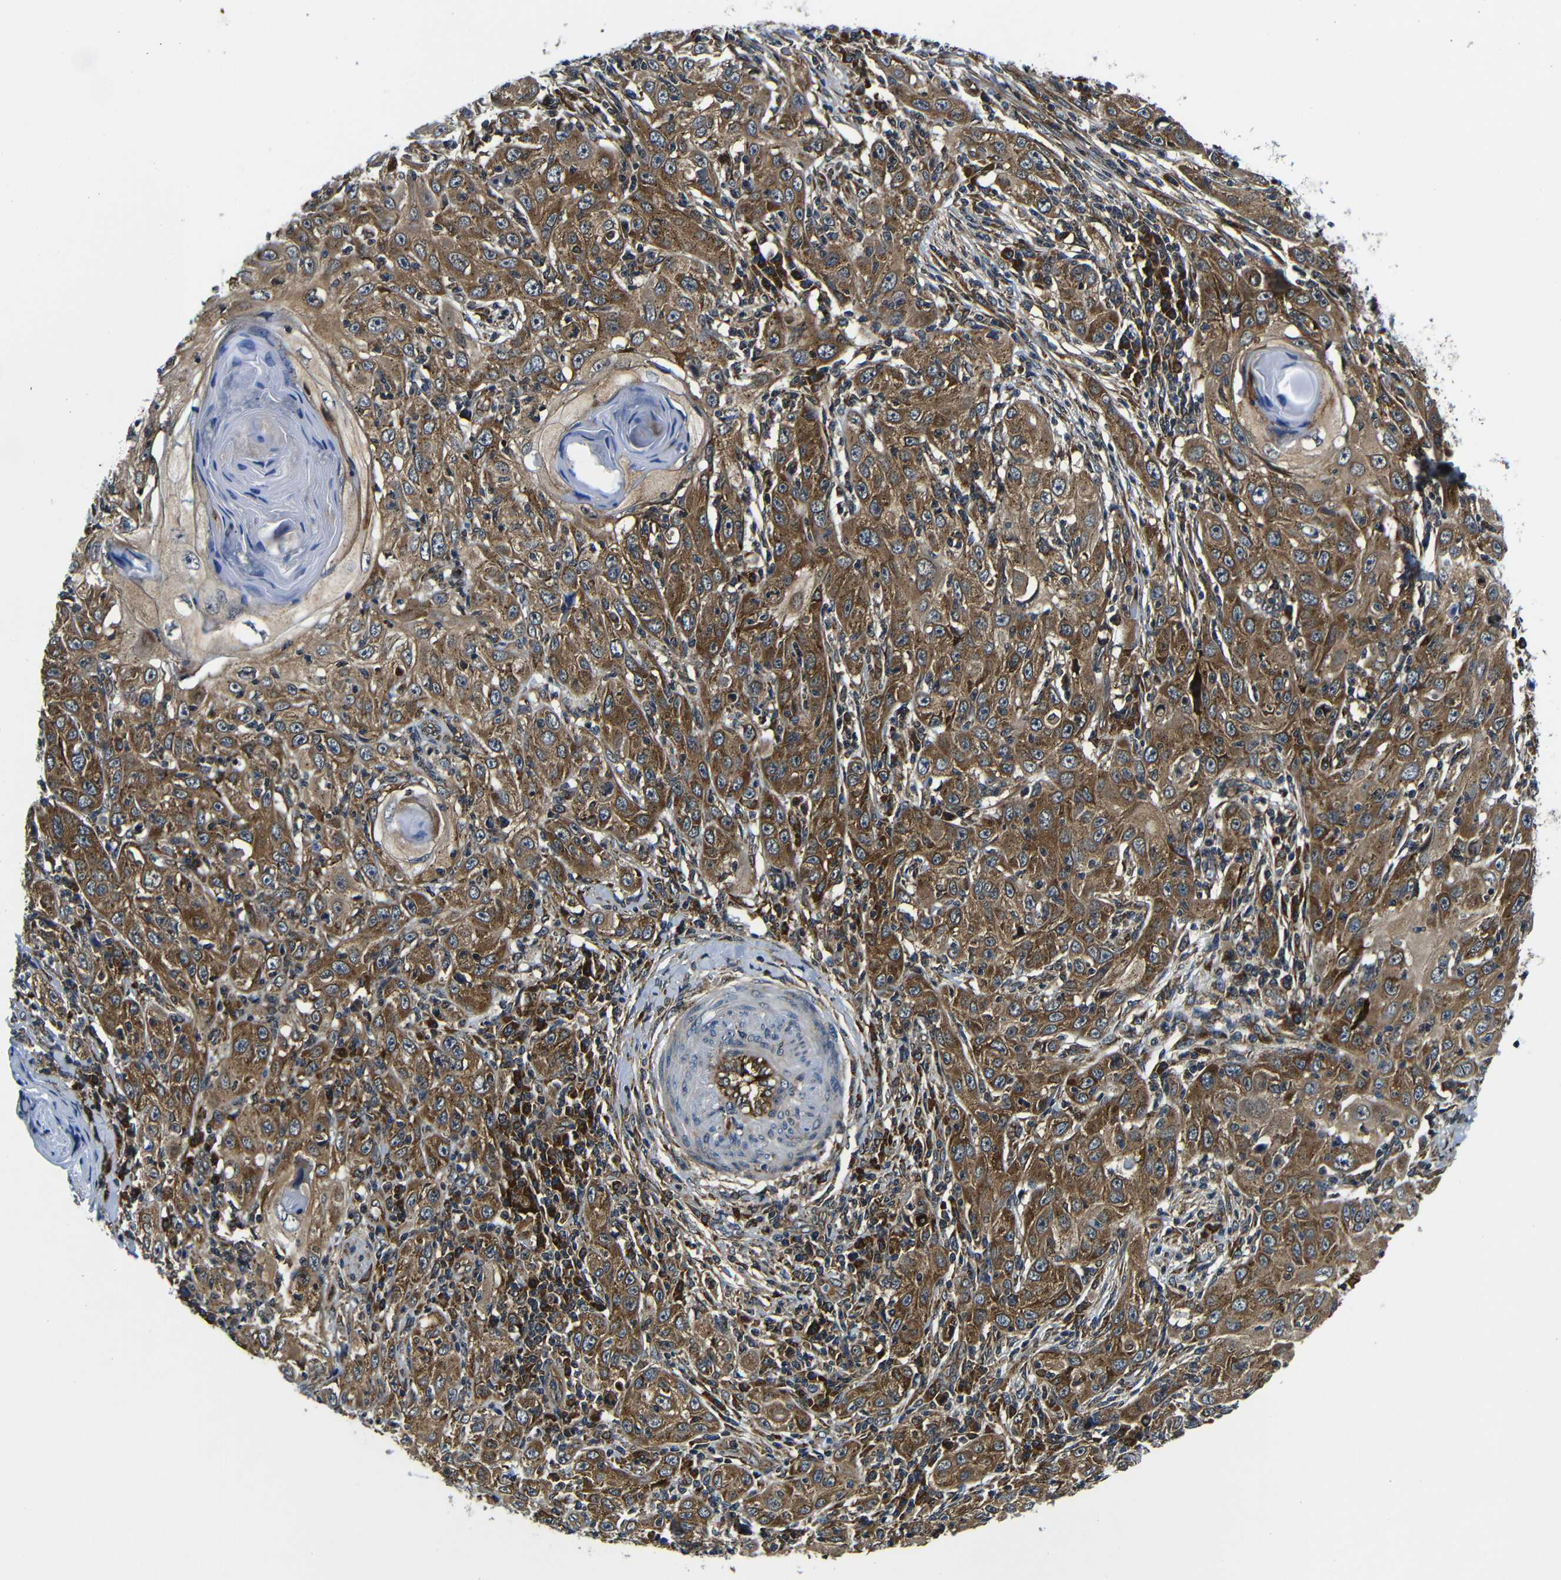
{"staining": {"intensity": "moderate", "quantity": ">75%", "location": "cytoplasmic/membranous"}, "tissue": "skin cancer", "cell_type": "Tumor cells", "image_type": "cancer", "snomed": [{"axis": "morphology", "description": "Squamous cell carcinoma, NOS"}, {"axis": "topography", "description": "Skin"}], "caption": "Protein expression analysis of human skin squamous cell carcinoma reveals moderate cytoplasmic/membranous expression in approximately >75% of tumor cells.", "gene": "ABCE1", "patient": {"sex": "female", "age": 88}}